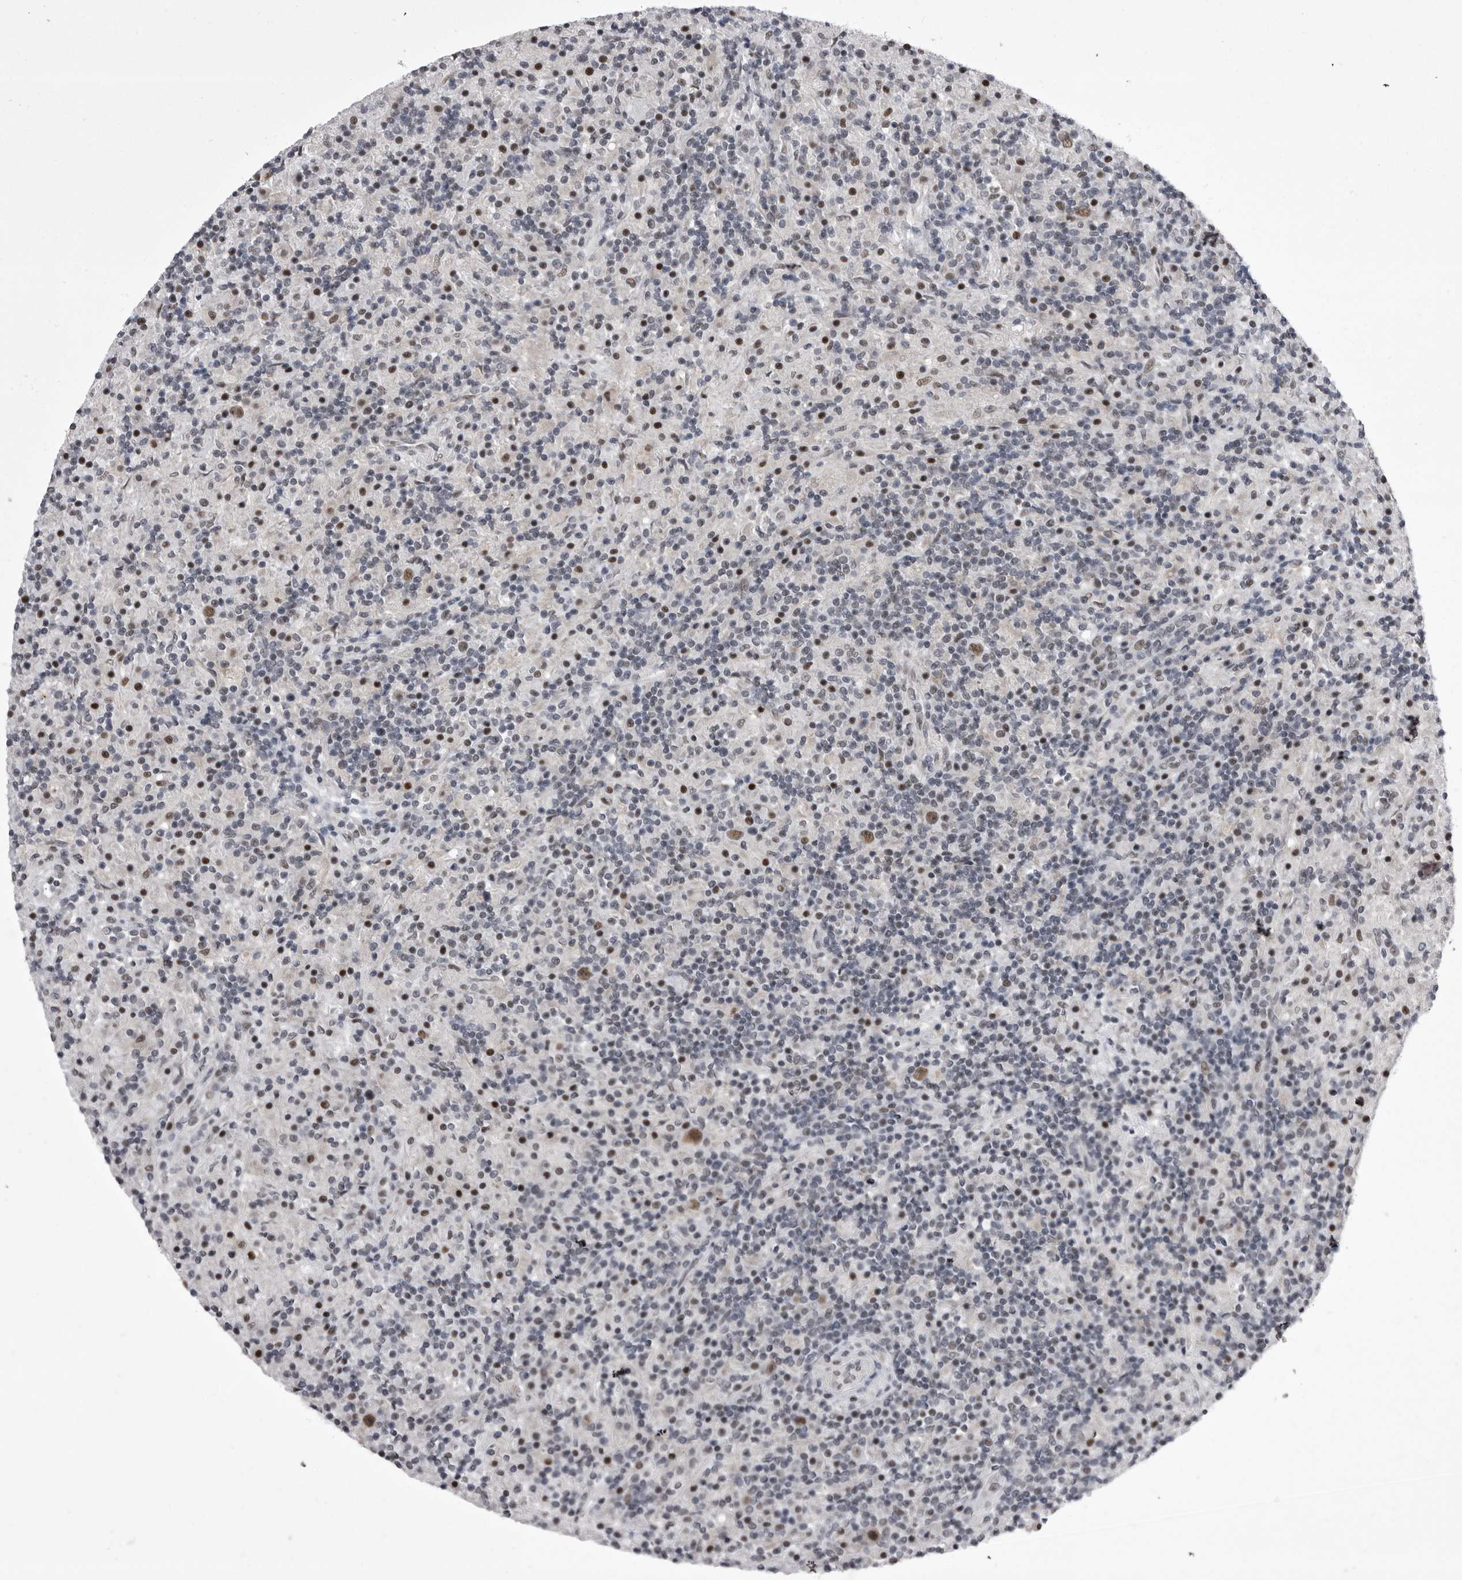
{"staining": {"intensity": "moderate", "quantity": ">75%", "location": "nuclear"}, "tissue": "lymphoma", "cell_type": "Tumor cells", "image_type": "cancer", "snomed": [{"axis": "morphology", "description": "Hodgkin's disease, NOS"}, {"axis": "topography", "description": "Lymph node"}], "caption": "Immunohistochemistry (IHC) histopathology image of neoplastic tissue: Hodgkin's disease stained using IHC reveals medium levels of moderate protein expression localized specifically in the nuclear of tumor cells, appearing as a nuclear brown color.", "gene": "PRPF3", "patient": {"sex": "male", "age": 70}}